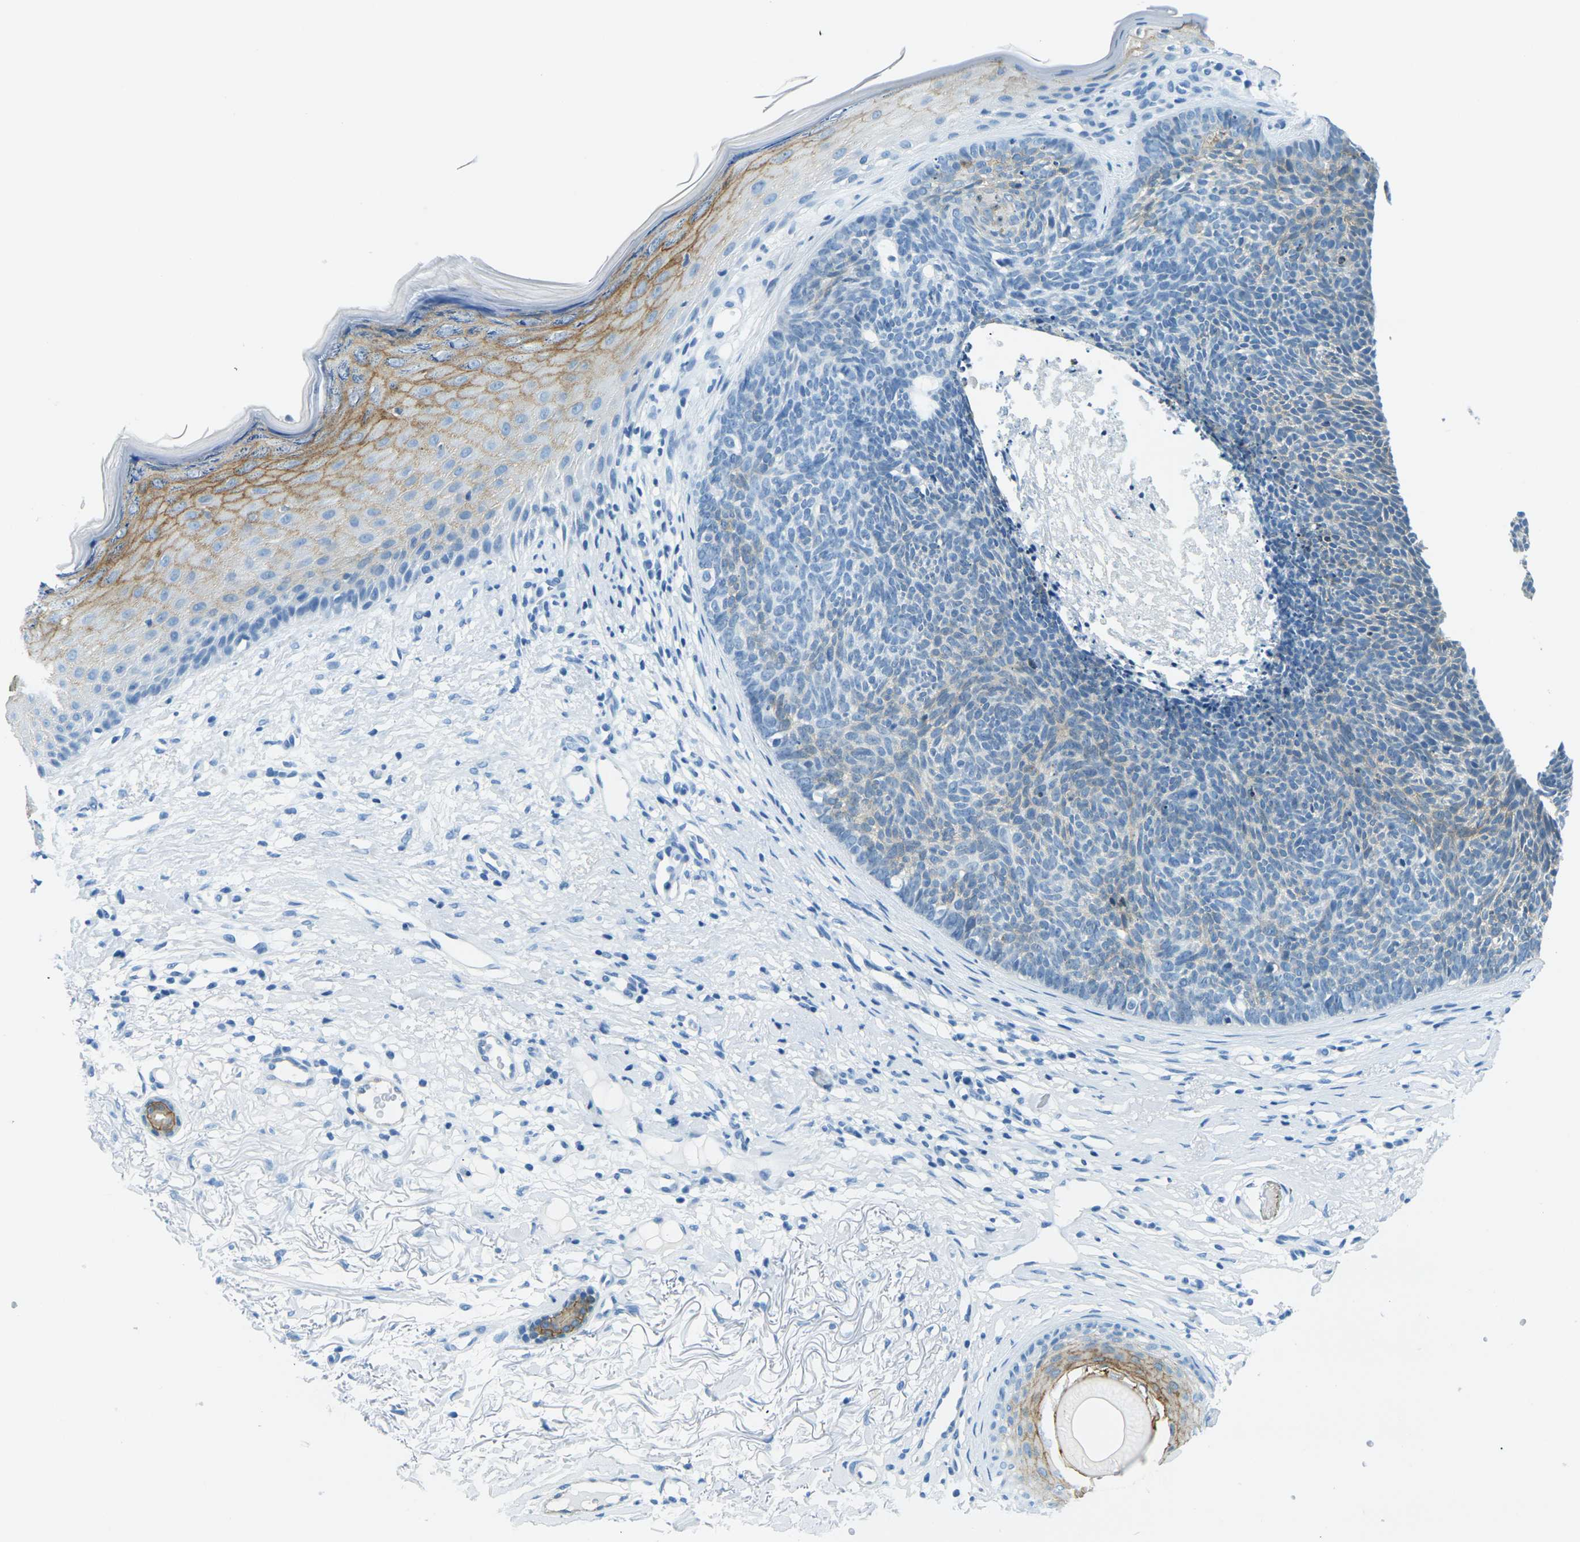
{"staining": {"intensity": "negative", "quantity": "none", "location": "none"}, "tissue": "skin cancer", "cell_type": "Tumor cells", "image_type": "cancer", "snomed": [{"axis": "morphology", "description": "Basal cell carcinoma"}, {"axis": "topography", "description": "Skin"}], "caption": "Immunohistochemistry (IHC) micrograph of skin cancer (basal cell carcinoma) stained for a protein (brown), which demonstrates no positivity in tumor cells.", "gene": "OCLN", "patient": {"sex": "female", "age": 70}}